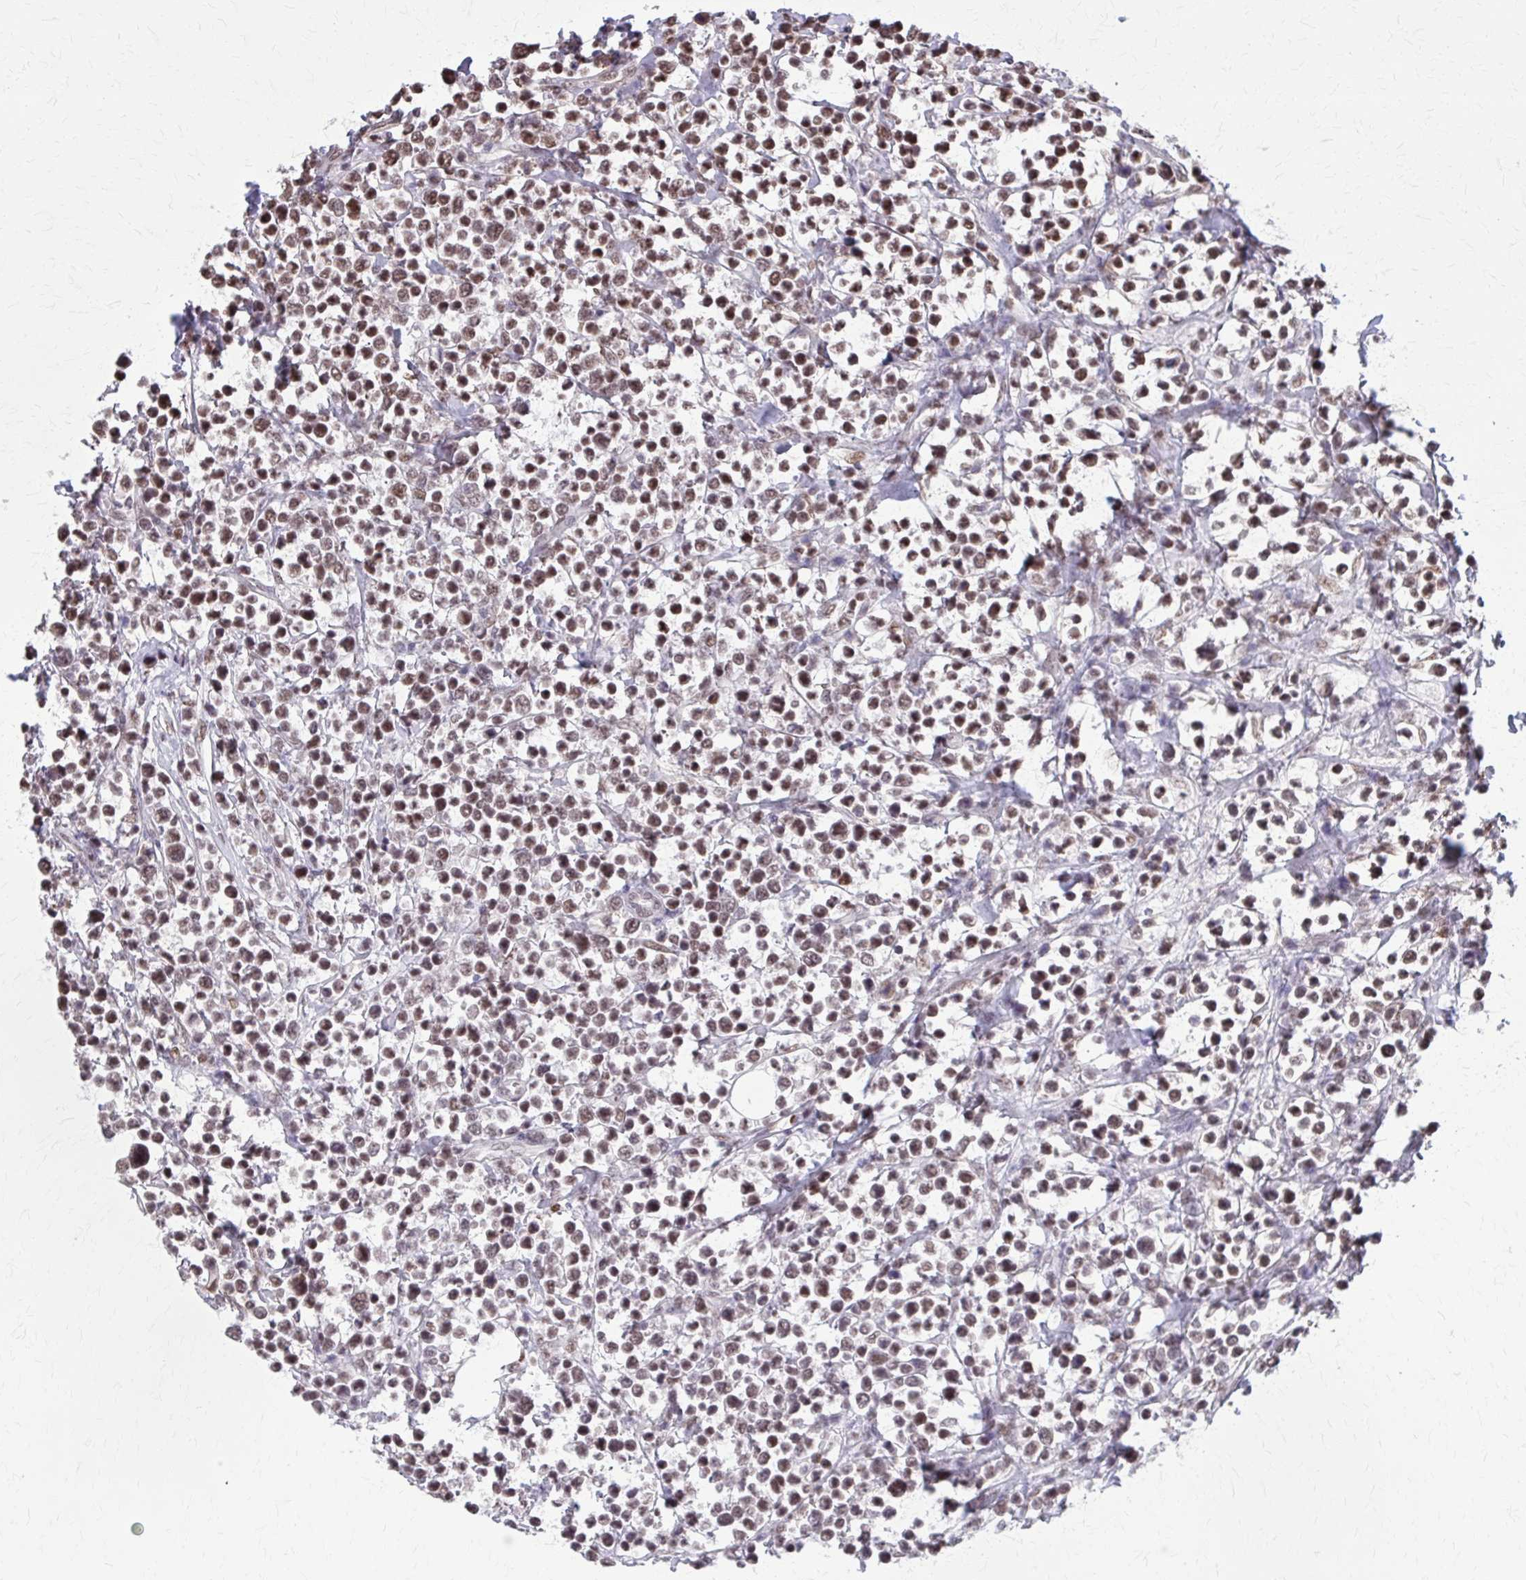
{"staining": {"intensity": "weak", "quantity": "25%-75%", "location": "nuclear"}, "tissue": "lymphoma", "cell_type": "Tumor cells", "image_type": "cancer", "snomed": [{"axis": "morphology", "description": "Malignant lymphoma, non-Hodgkin's type, High grade"}, {"axis": "topography", "description": "Soft tissue"}], "caption": "Immunohistochemical staining of malignant lymphoma, non-Hodgkin's type (high-grade) reveals low levels of weak nuclear protein staining in approximately 25%-75% of tumor cells. The protein of interest is stained brown, and the nuclei are stained in blue (DAB (3,3'-diaminobenzidine) IHC with brightfield microscopy, high magnification).", "gene": "TTF1", "patient": {"sex": "female", "age": 56}}